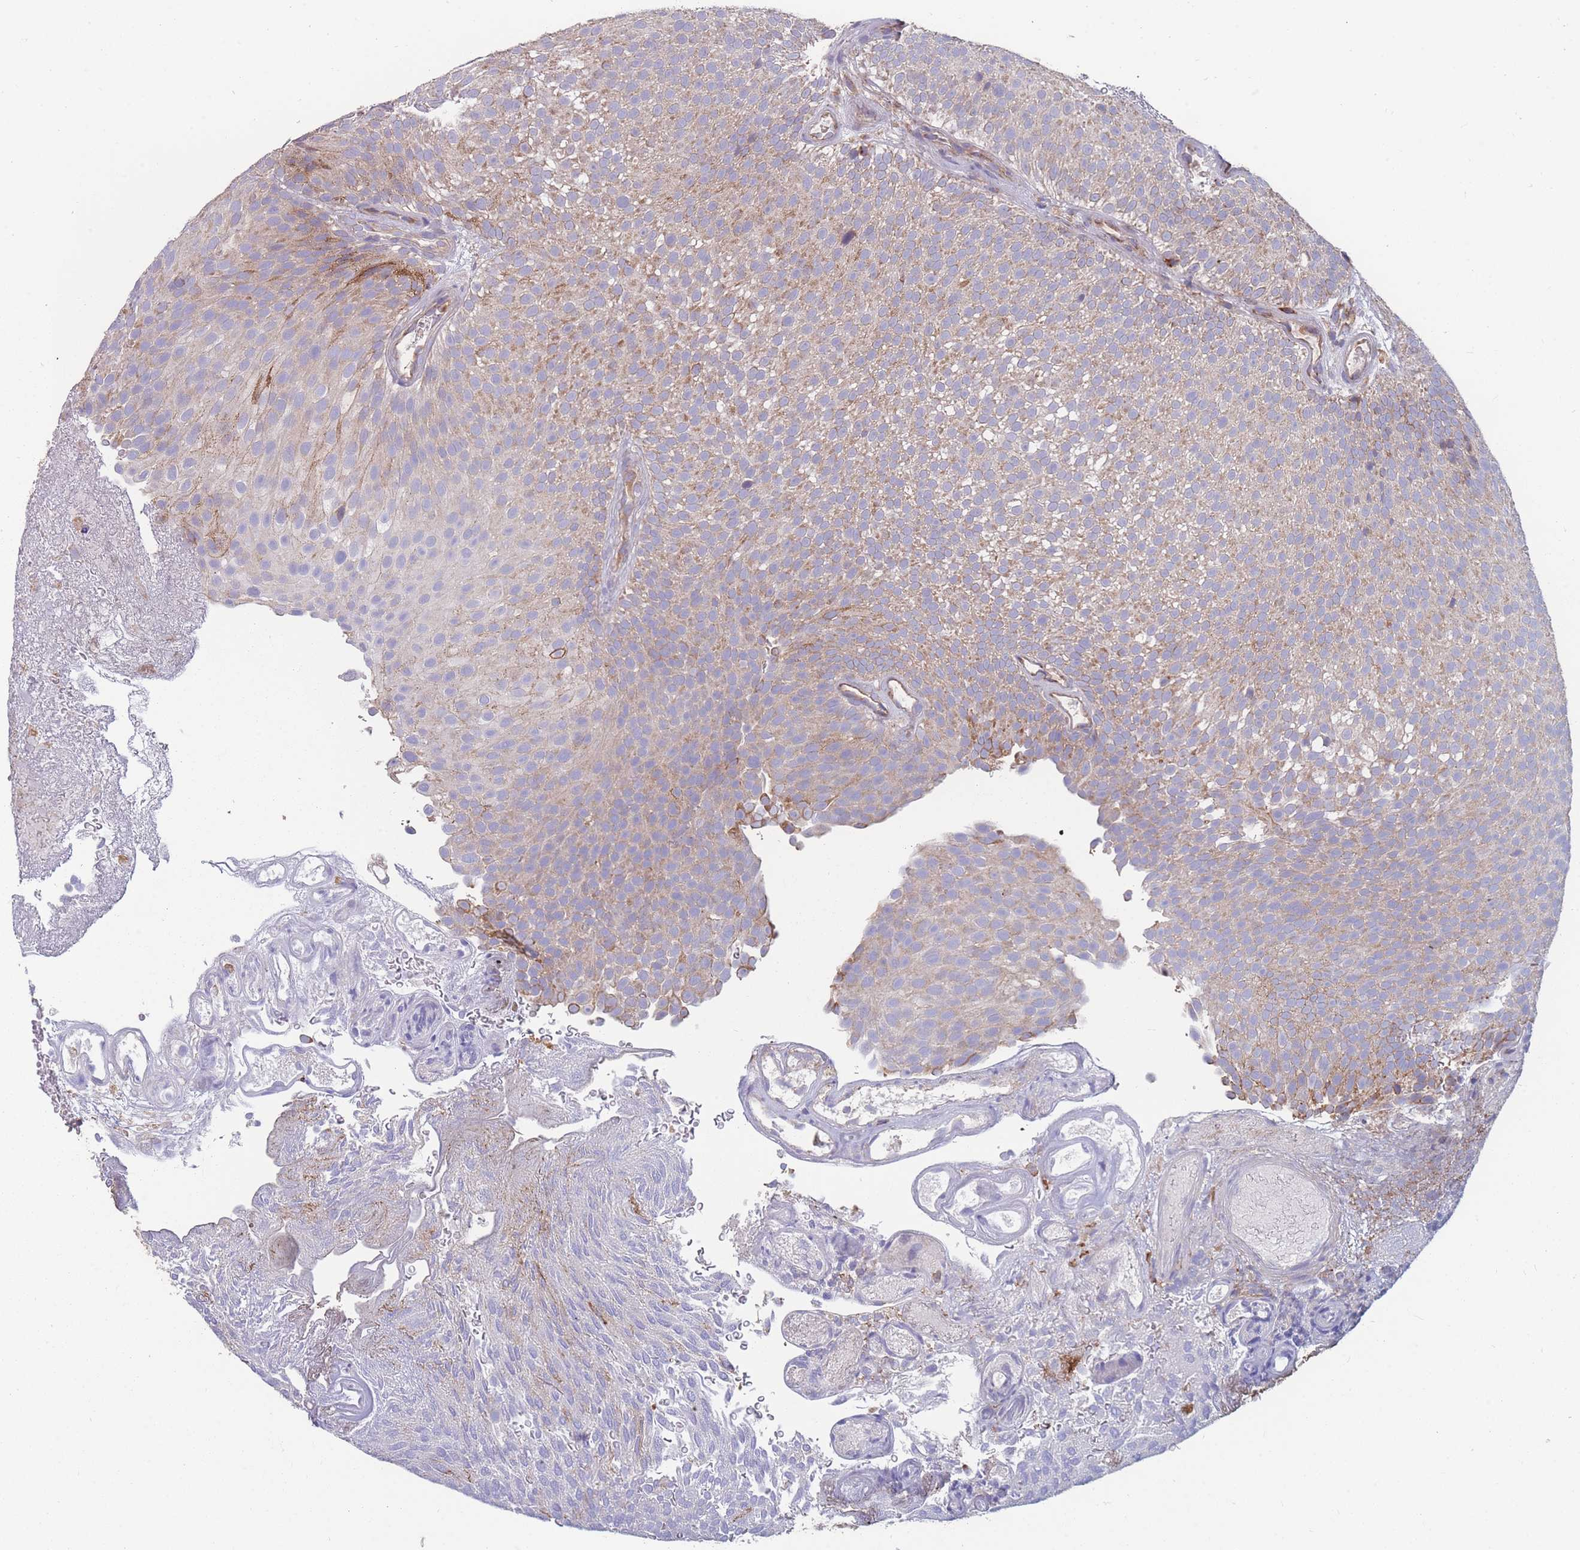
{"staining": {"intensity": "moderate", "quantity": "<25%", "location": "cytoplasmic/membranous"}, "tissue": "urothelial cancer", "cell_type": "Tumor cells", "image_type": "cancer", "snomed": [{"axis": "morphology", "description": "Urothelial carcinoma, Low grade"}, {"axis": "topography", "description": "Urinary bladder"}], "caption": "Immunohistochemistry micrograph of neoplastic tissue: human urothelial cancer stained using immunohistochemistry (IHC) demonstrates low levels of moderate protein expression localized specifically in the cytoplasmic/membranous of tumor cells, appearing as a cytoplasmic/membranous brown color.", "gene": "CD33", "patient": {"sex": "male", "age": 78}}